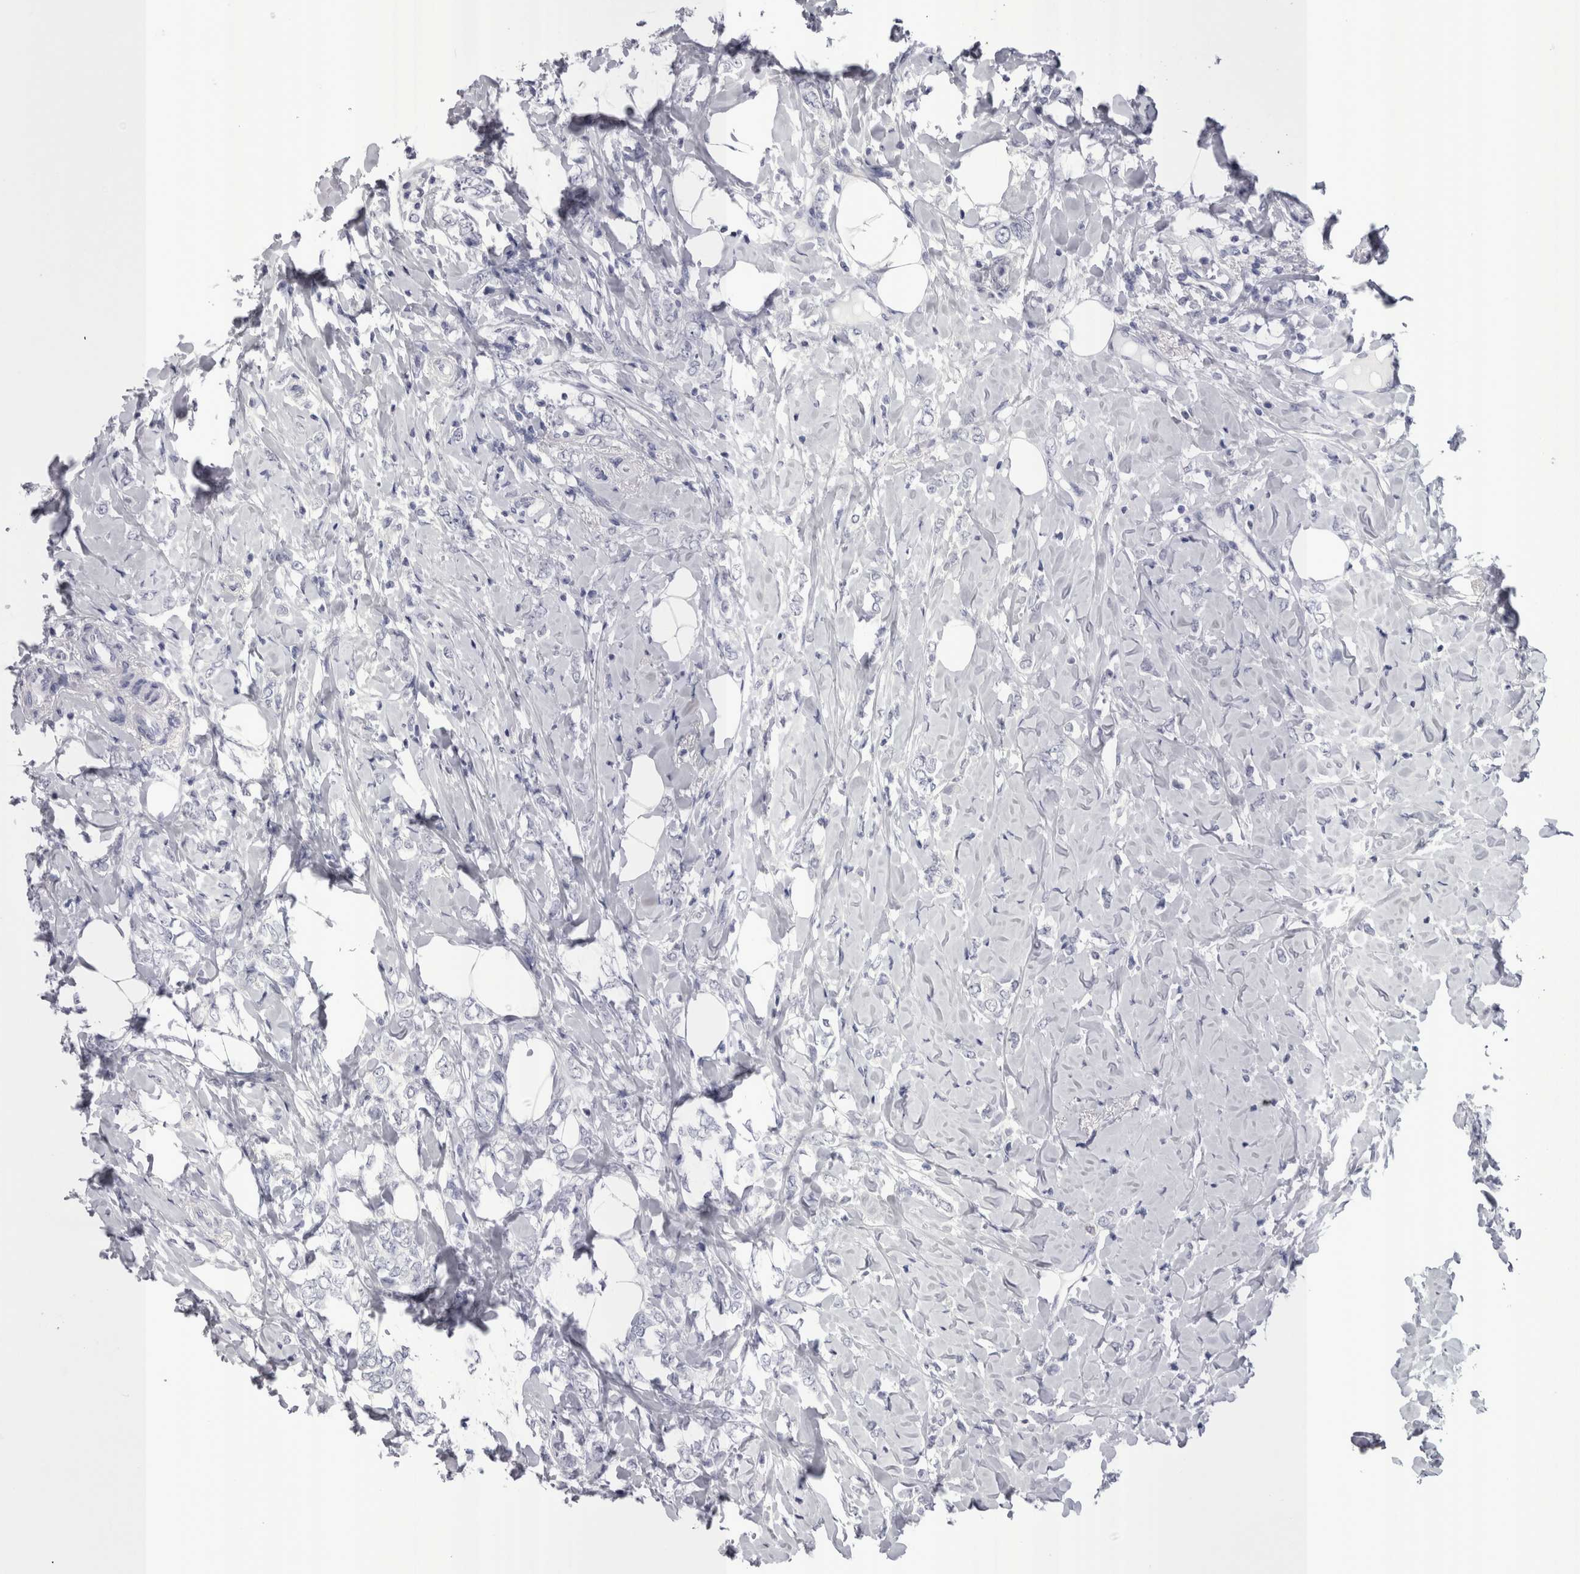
{"staining": {"intensity": "negative", "quantity": "none", "location": "none"}, "tissue": "breast cancer", "cell_type": "Tumor cells", "image_type": "cancer", "snomed": [{"axis": "morphology", "description": "Normal tissue, NOS"}, {"axis": "morphology", "description": "Lobular carcinoma"}, {"axis": "topography", "description": "Breast"}], "caption": "Image shows no protein positivity in tumor cells of lobular carcinoma (breast) tissue.", "gene": "PWP2", "patient": {"sex": "female", "age": 47}}